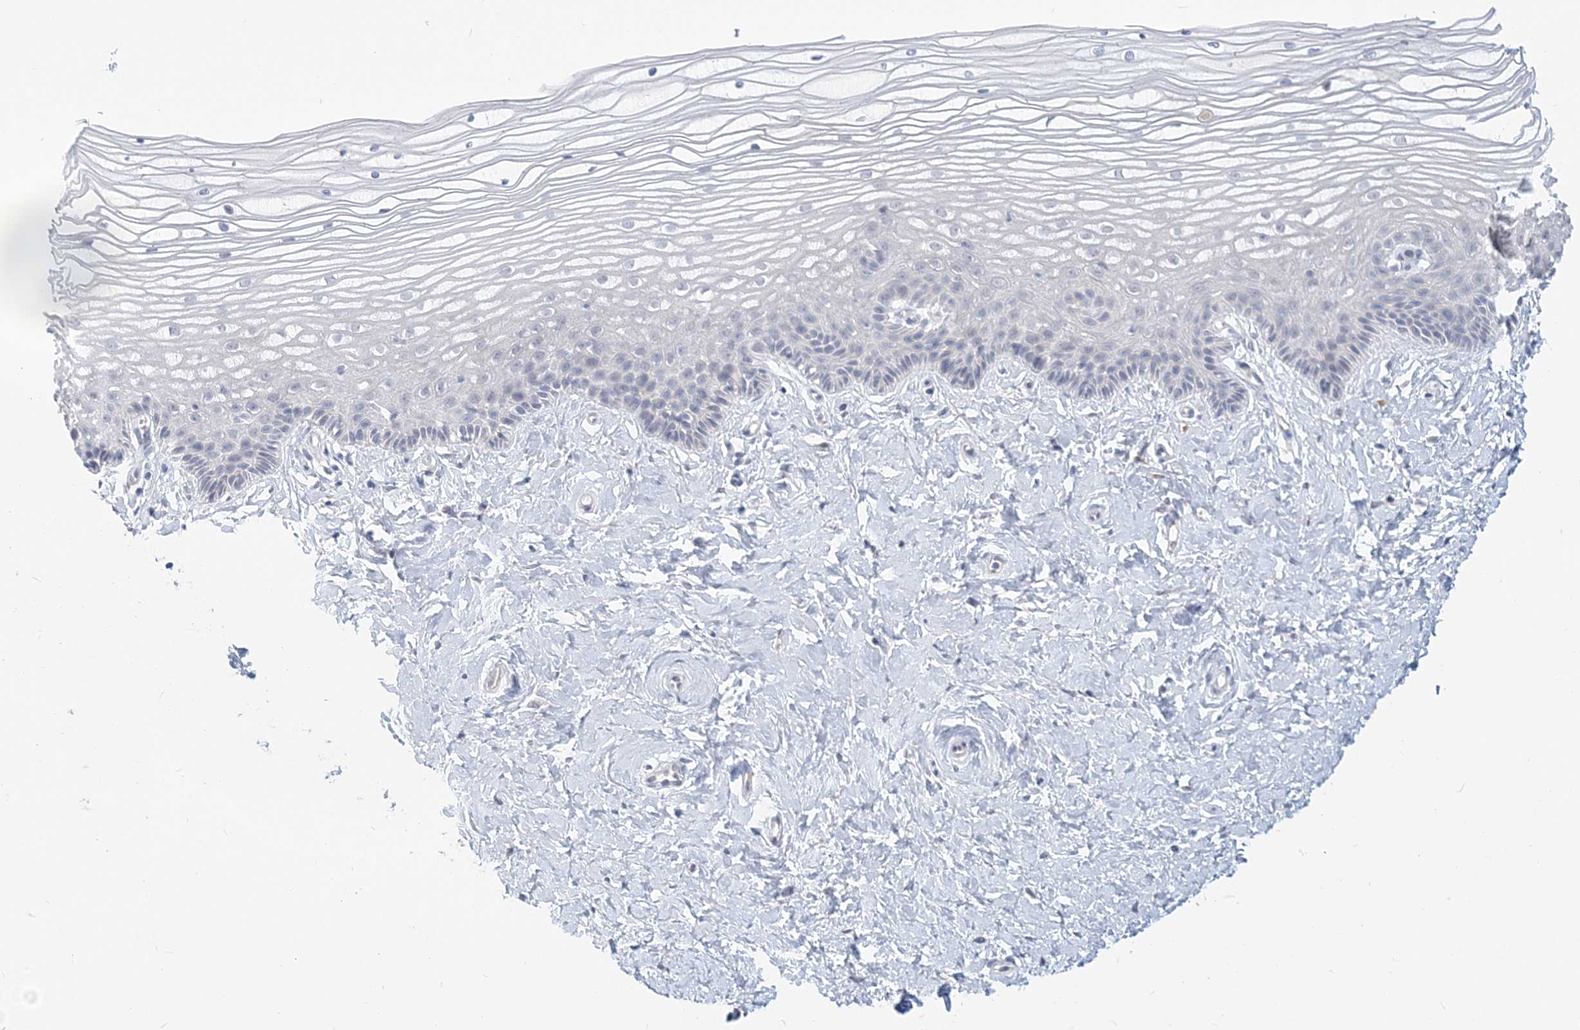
{"staining": {"intensity": "negative", "quantity": "none", "location": "none"}, "tissue": "vagina", "cell_type": "Squamous epithelial cells", "image_type": "normal", "snomed": [{"axis": "morphology", "description": "Normal tissue, NOS"}, {"axis": "topography", "description": "Vagina"}, {"axis": "topography", "description": "Cervix"}], "caption": "The immunohistochemistry (IHC) micrograph has no significant expression in squamous epithelial cells of vagina.", "gene": "GMPPA", "patient": {"sex": "female", "age": 40}}